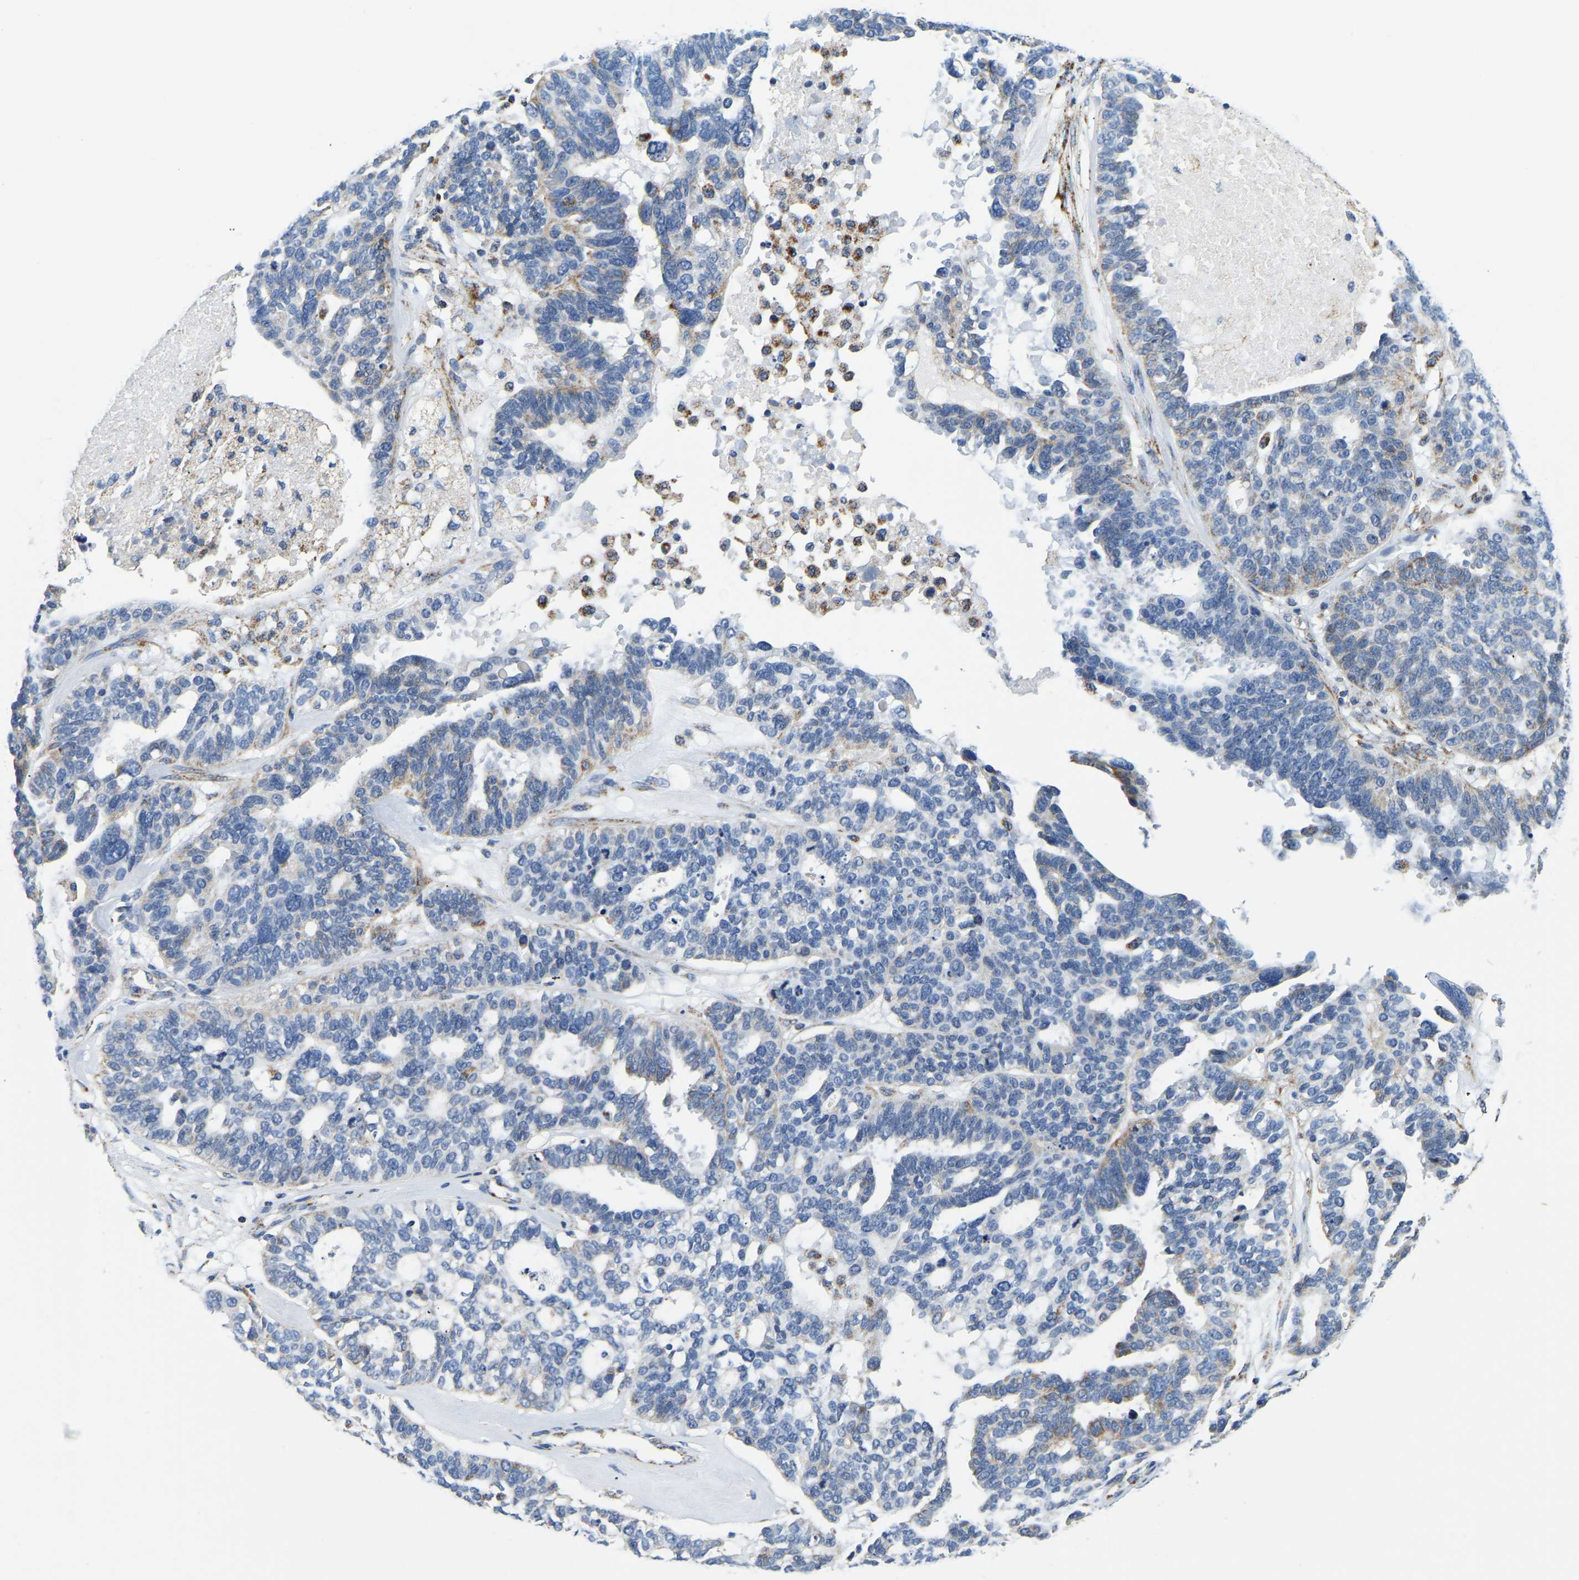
{"staining": {"intensity": "negative", "quantity": "none", "location": "none"}, "tissue": "ovarian cancer", "cell_type": "Tumor cells", "image_type": "cancer", "snomed": [{"axis": "morphology", "description": "Cystadenocarcinoma, serous, NOS"}, {"axis": "topography", "description": "Ovary"}], "caption": "High magnification brightfield microscopy of ovarian serous cystadenocarcinoma stained with DAB (brown) and counterstained with hematoxylin (blue): tumor cells show no significant expression.", "gene": "SFXN1", "patient": {"sex": "female", "age": 59}}